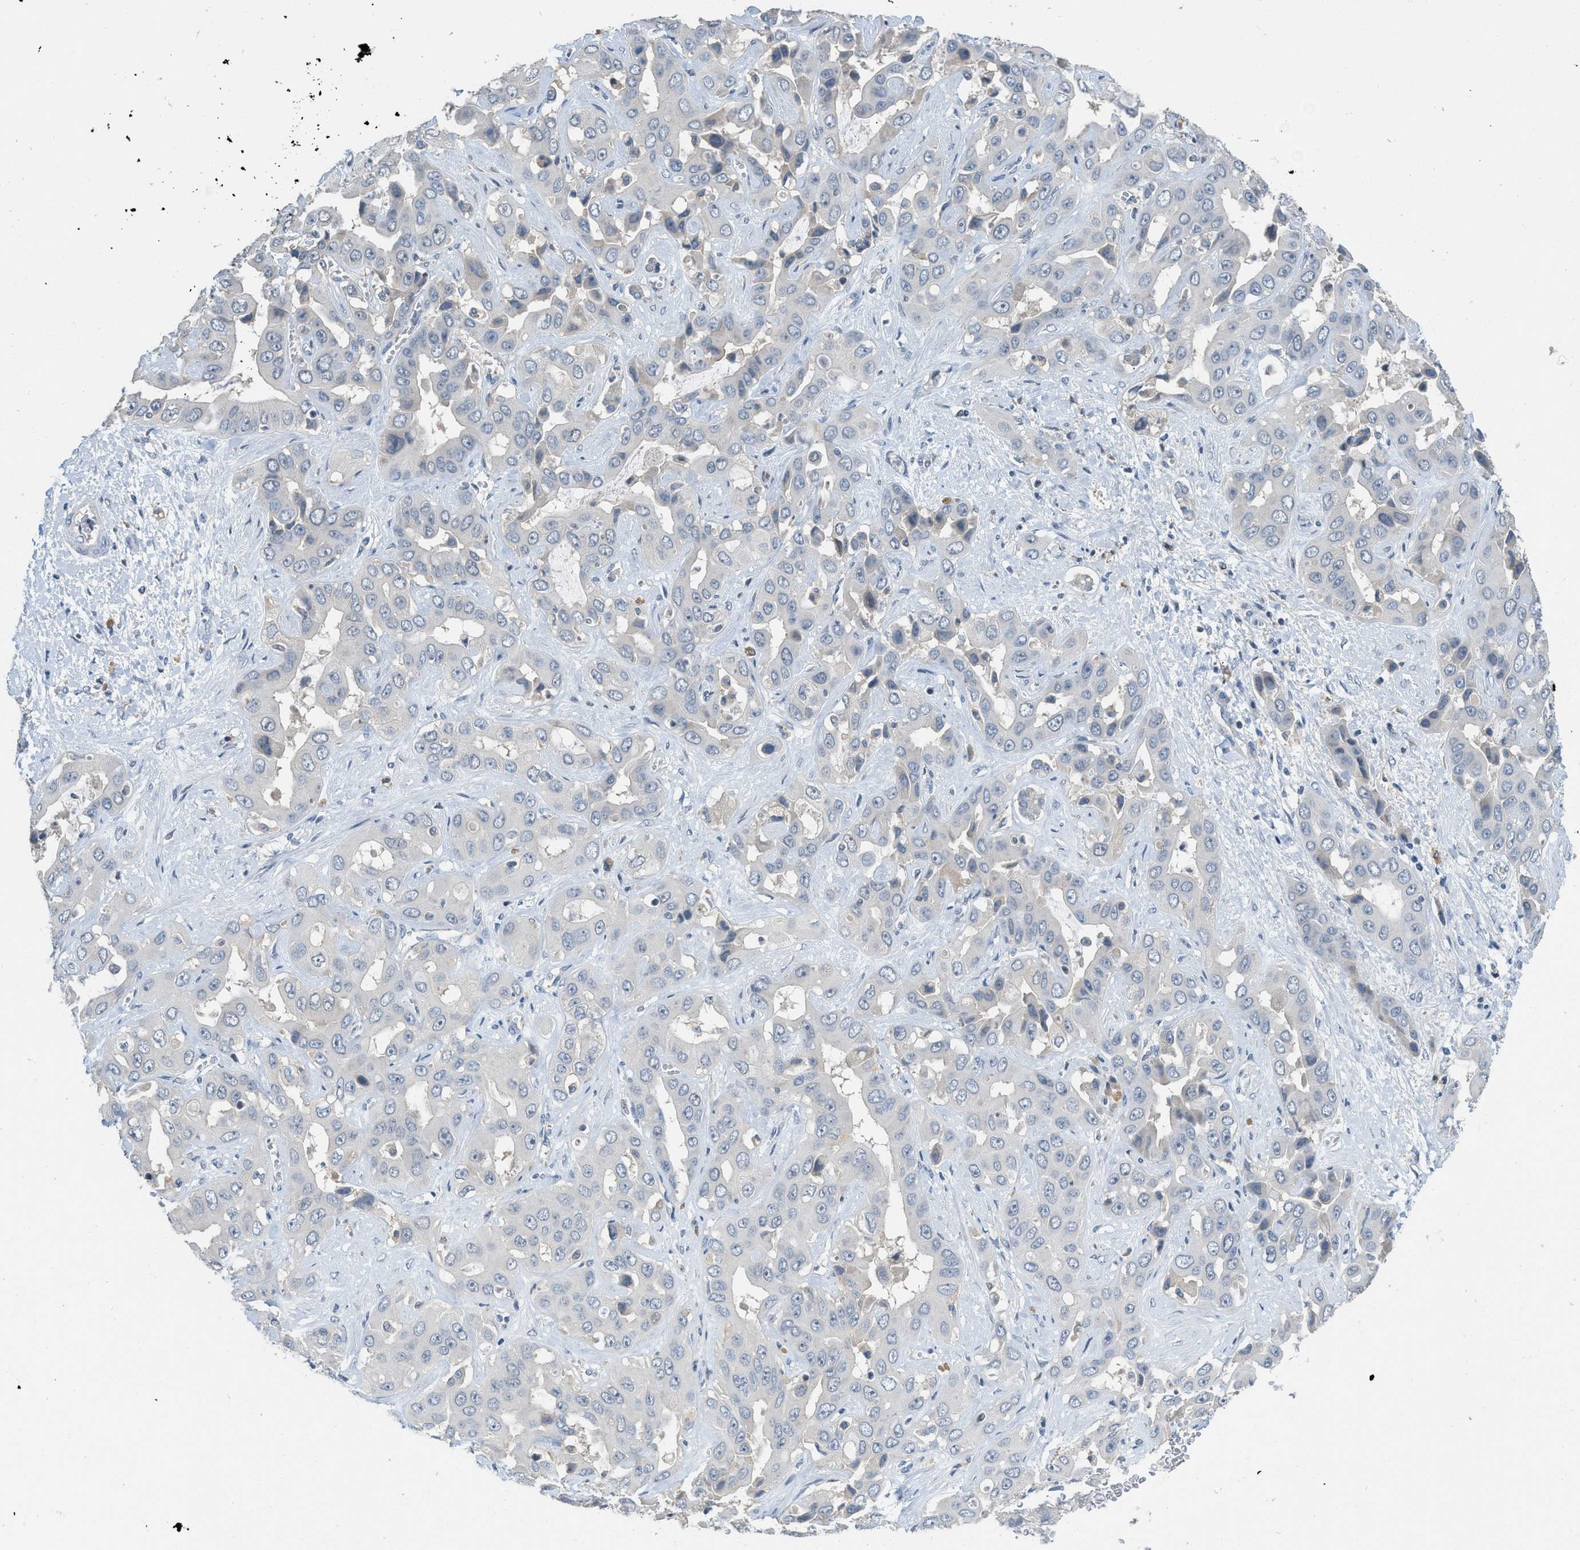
{"staining": {"intensity": "negative", "quantity": "none", "location": "none"}, "tissue": "liver cancer", "cell_type": "Tumor cells", "image_type": "cancer", "snomed": [{"axis": "morphology", "description": "Cholangiocarcinoma"}, {"axis": "topography", "description": "Liver"}], "caption": "Tumor cells show no significant protein positivity in liver cancer (cholangiocarcinoma). (Stains: DAB (3,3'-diaminobenzidine) IHC with hematoxylin counter stain, Microscopy: brightfield microscopy at high magnification).", "gene": "MIS18A", "patient": {"sex": "female", "age": 52}}